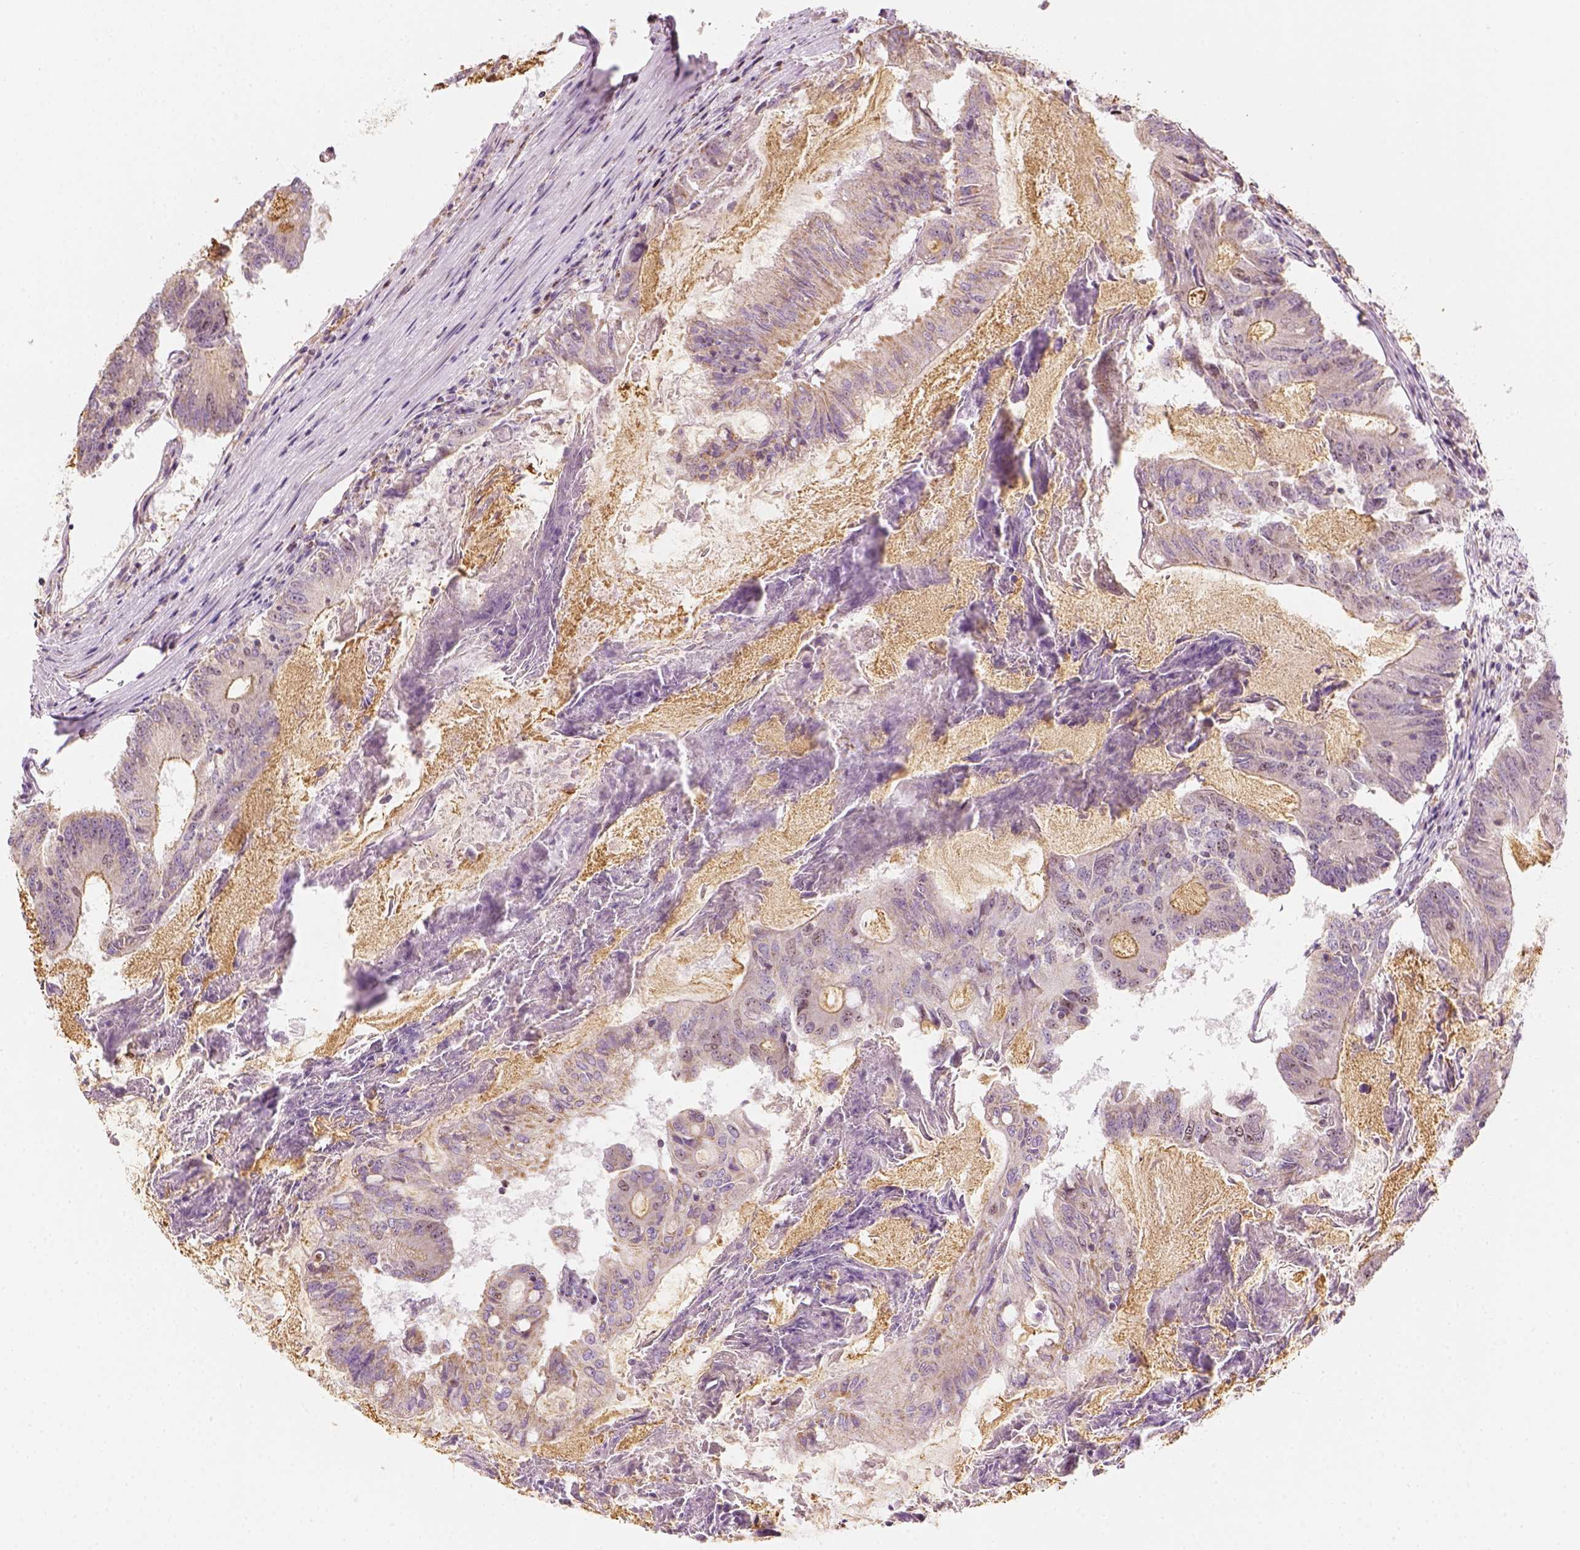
{"staining": {"intensity": "weak", "quantity": "<25%", "location": "cytoplasmic/membranous"}, "tissue": "colorectal cancer", "cell_type": "Tumor cells", "image_type": "cancer", "snomed": [{"axis": "morphology", "description": "Adenocarcinoma, NOS"}, {"axis": "topography", "description": "Colon"}], "caption": "Tumor cells are negative for protein expression in human colorectal cancer (adenocarcinoma). (DAB IHC, high magnification).", "gene": "LCA5", "patient": {"sex": "female", "age": 70}}